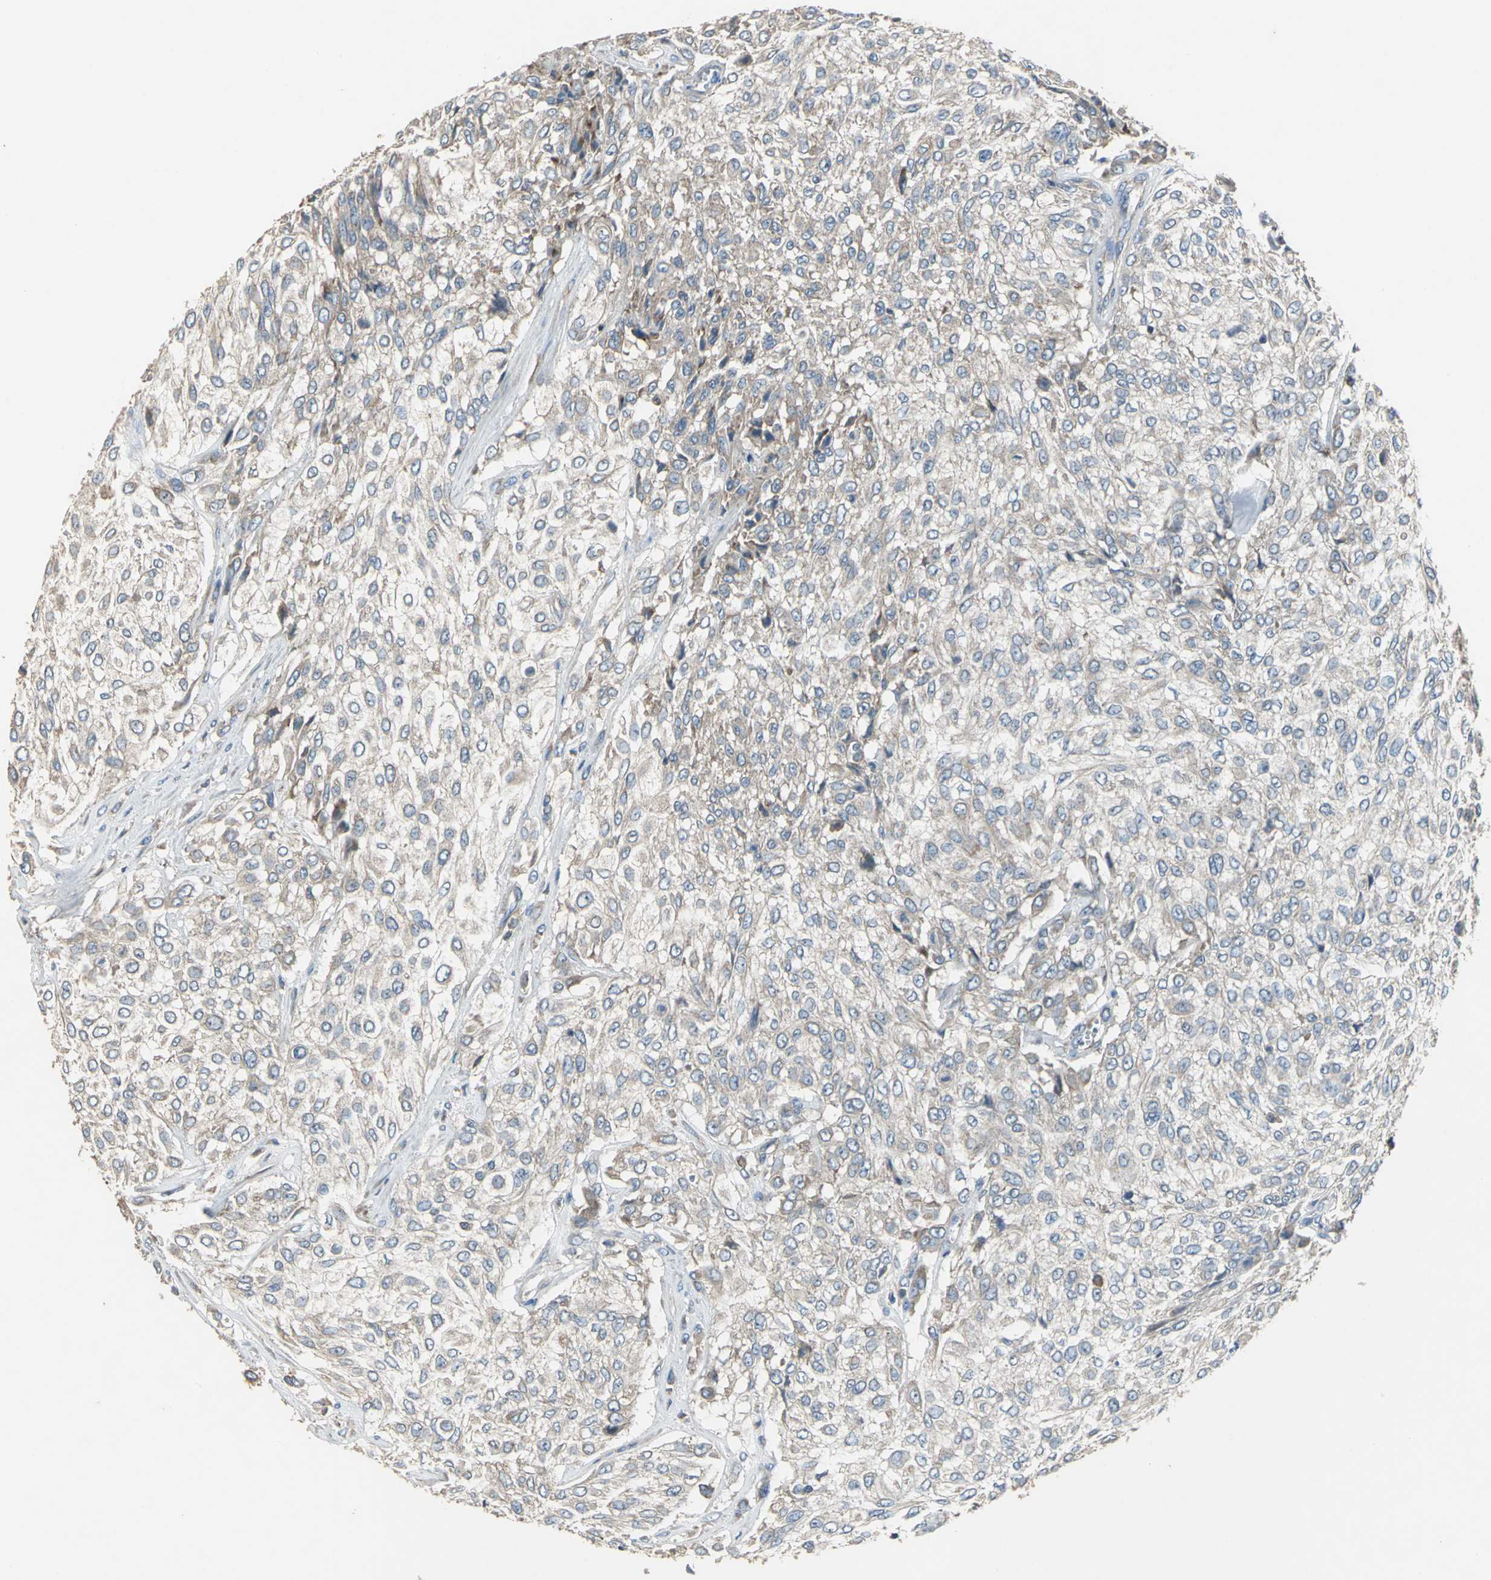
{"staining": {"intensity": "weak", "quantity": ">75%", "location": "cytoplasmic/membranous"}, "tissue": "urothelial cancer", "cell_type": "Tumor cells", "image_type": "cancer", "snomed": [{"axis": "morphology", "description": "Urothelial carcinoma, High grade"}, {"axis": "topography", "description": "Urinary bladder"}], "caption": "Human urothelial cancer stained with a protein marker exhibits weak staining in tumor cells.", "gene": "HEPH", "patient": {"sex": "male", "age": 57}}